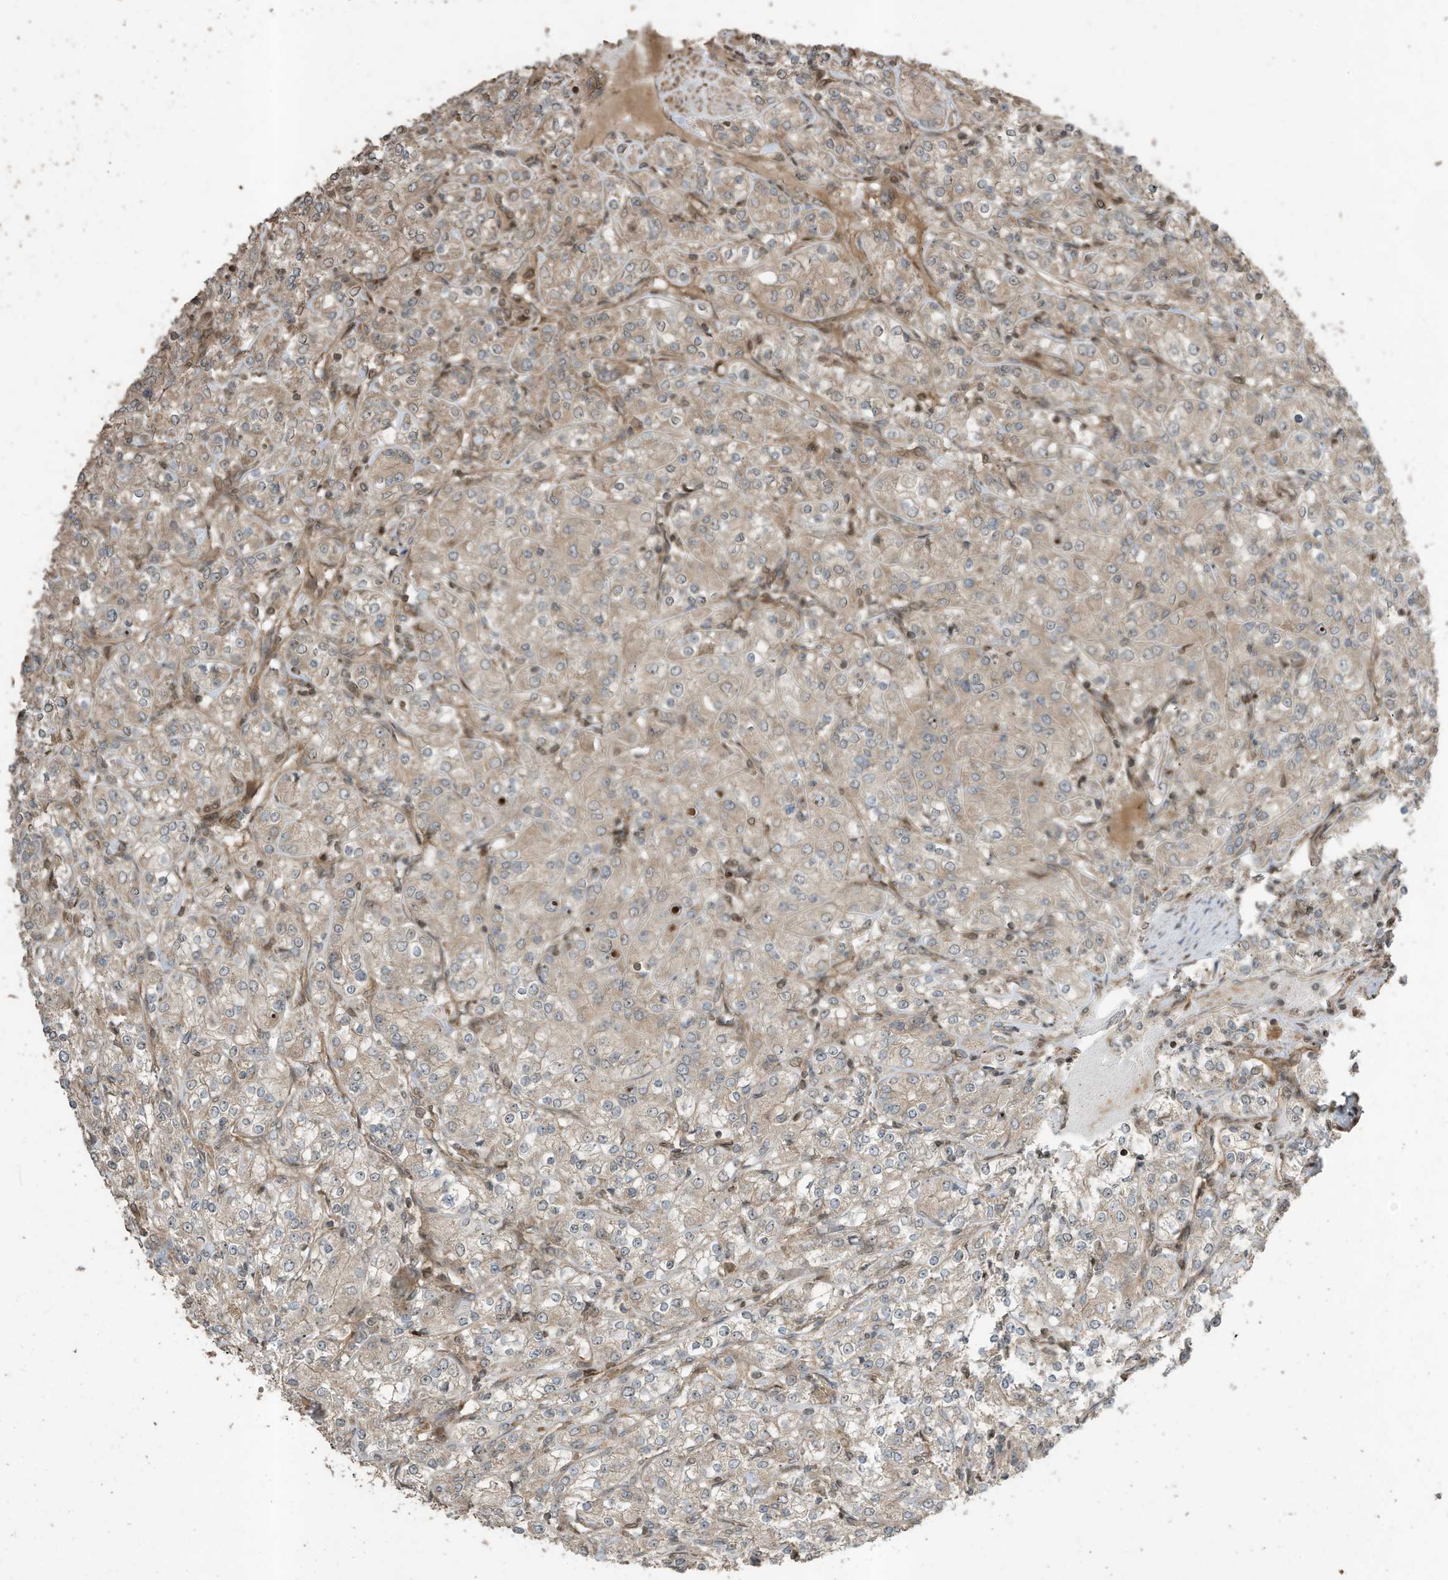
{"staining": {"intensity": "weak", "quantity": ">75%", "location": "cytoplasmic/membranous"}, "tissue": "renal cancer", "cell_type": "Tumor cells", "image_type": "cancer", "snomed": [{"axis": "morphology", "description": "Adenocarcinoma, NOS"}, {"axis": "topography", "description": "Kidney"}], "caption": "A low amount of weak cytoplasmic/membranous staining is seen in about >75% of tumor cells in renal adenocarcinoma tissue.", "gene": "ZNF653", "patient": {"sex": "male", "age": 77}}